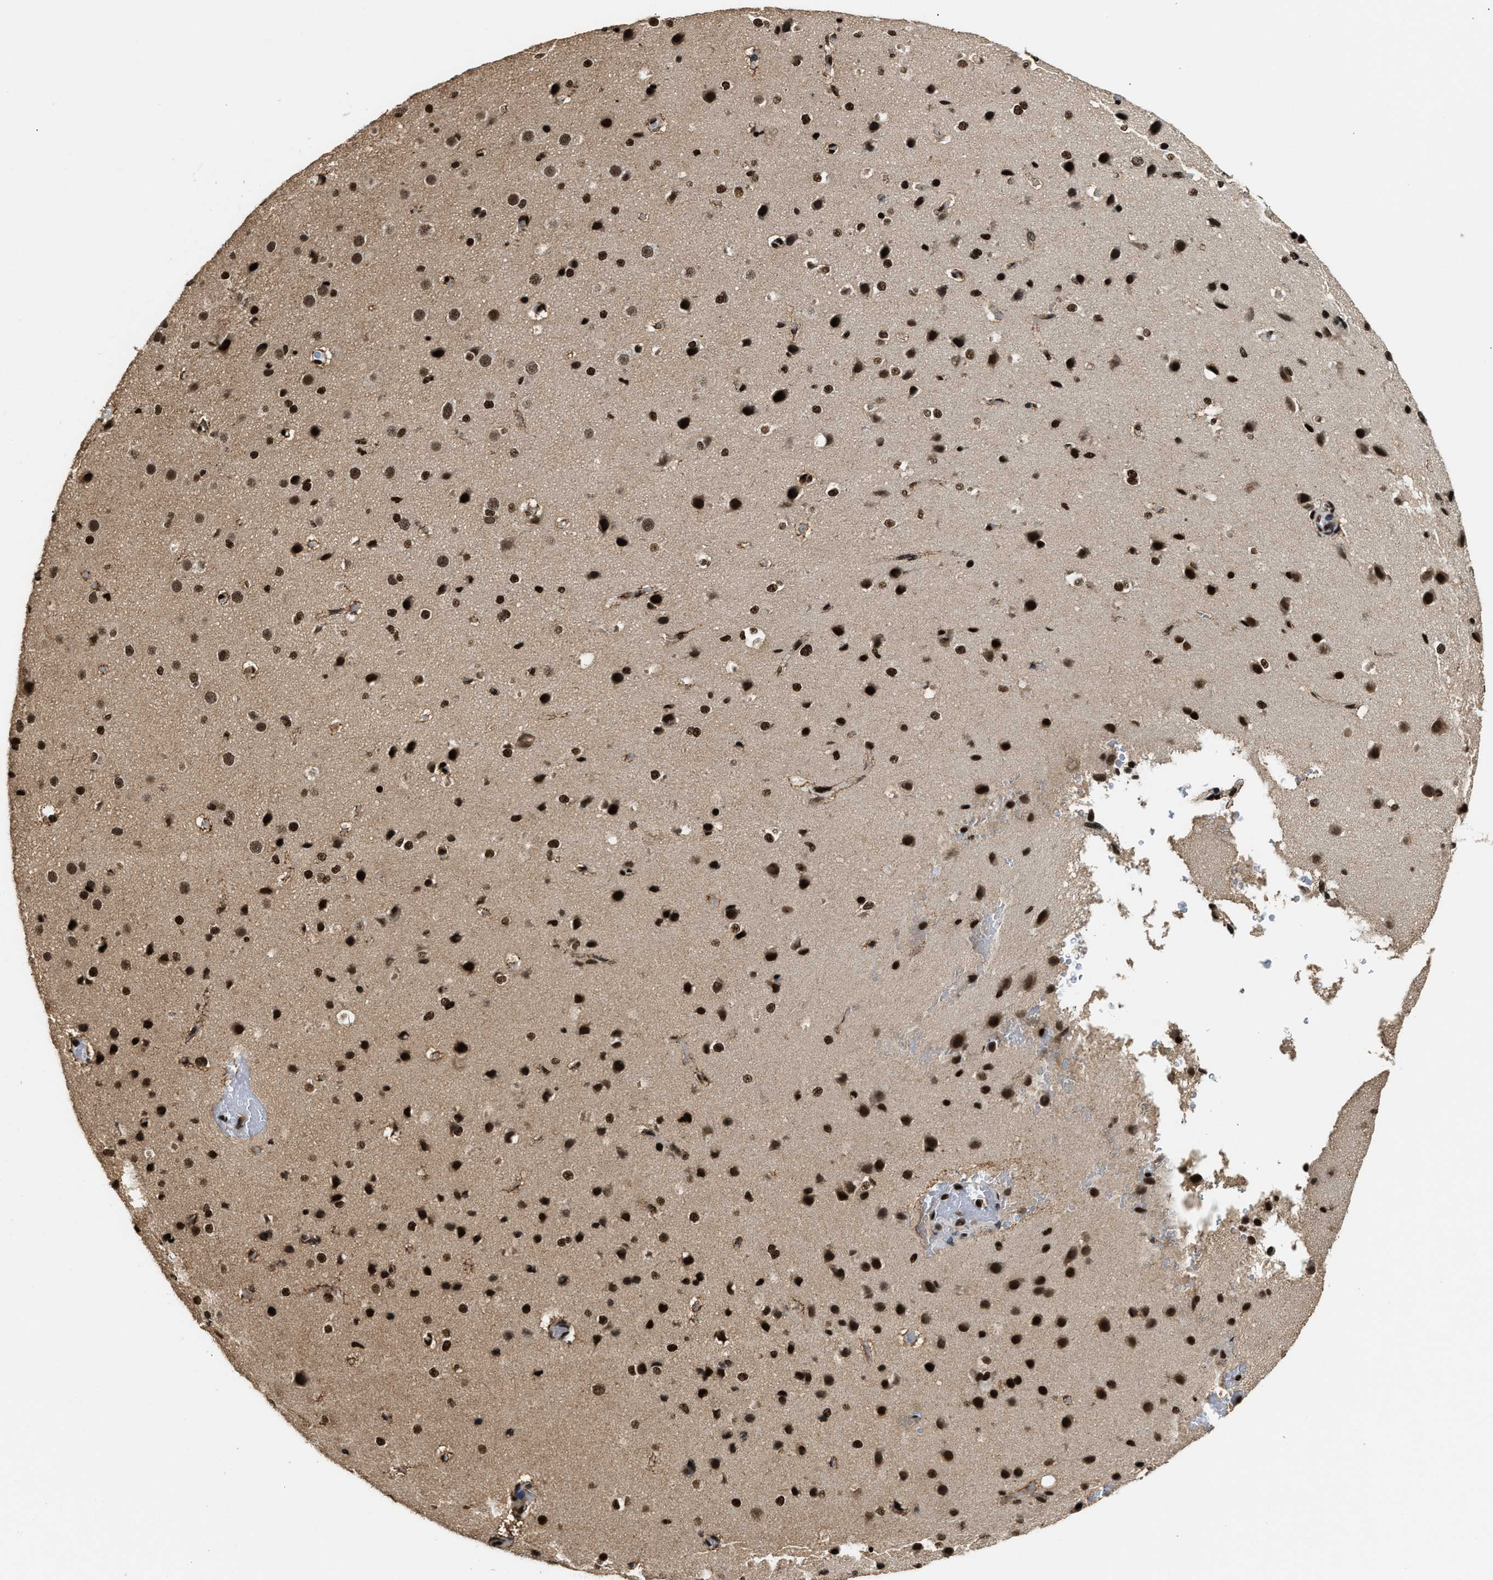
{"staining": {"intensity": "strong", "quantity": ">75%", "location": "nuclear"}, "tissue": "cerebral cortex", "cell_type": "Endothelial cells", "image_type": "normal", "snomed": [{"axis": "morphology", "description": "Normal tissue, NOS"}, {"axis": "morphology", "description": "Developmental malformation"}, {"axis": "topography", "description": "Cerebral cortex"}], "caption": "Immunohistochemistry (IHC) (DAB) staining of unremarkable human cerebral cortex reveals strong nuclear protein positivity in approximately >75% of endothelial cells. The staining was performed using DAB to visualize the protein expression in brown, while the nuclei were stained in blue with hematoxylin (Magnification: 20x).", "gene": "RAD21", "patient": {"sex": "female", "age": 30}}